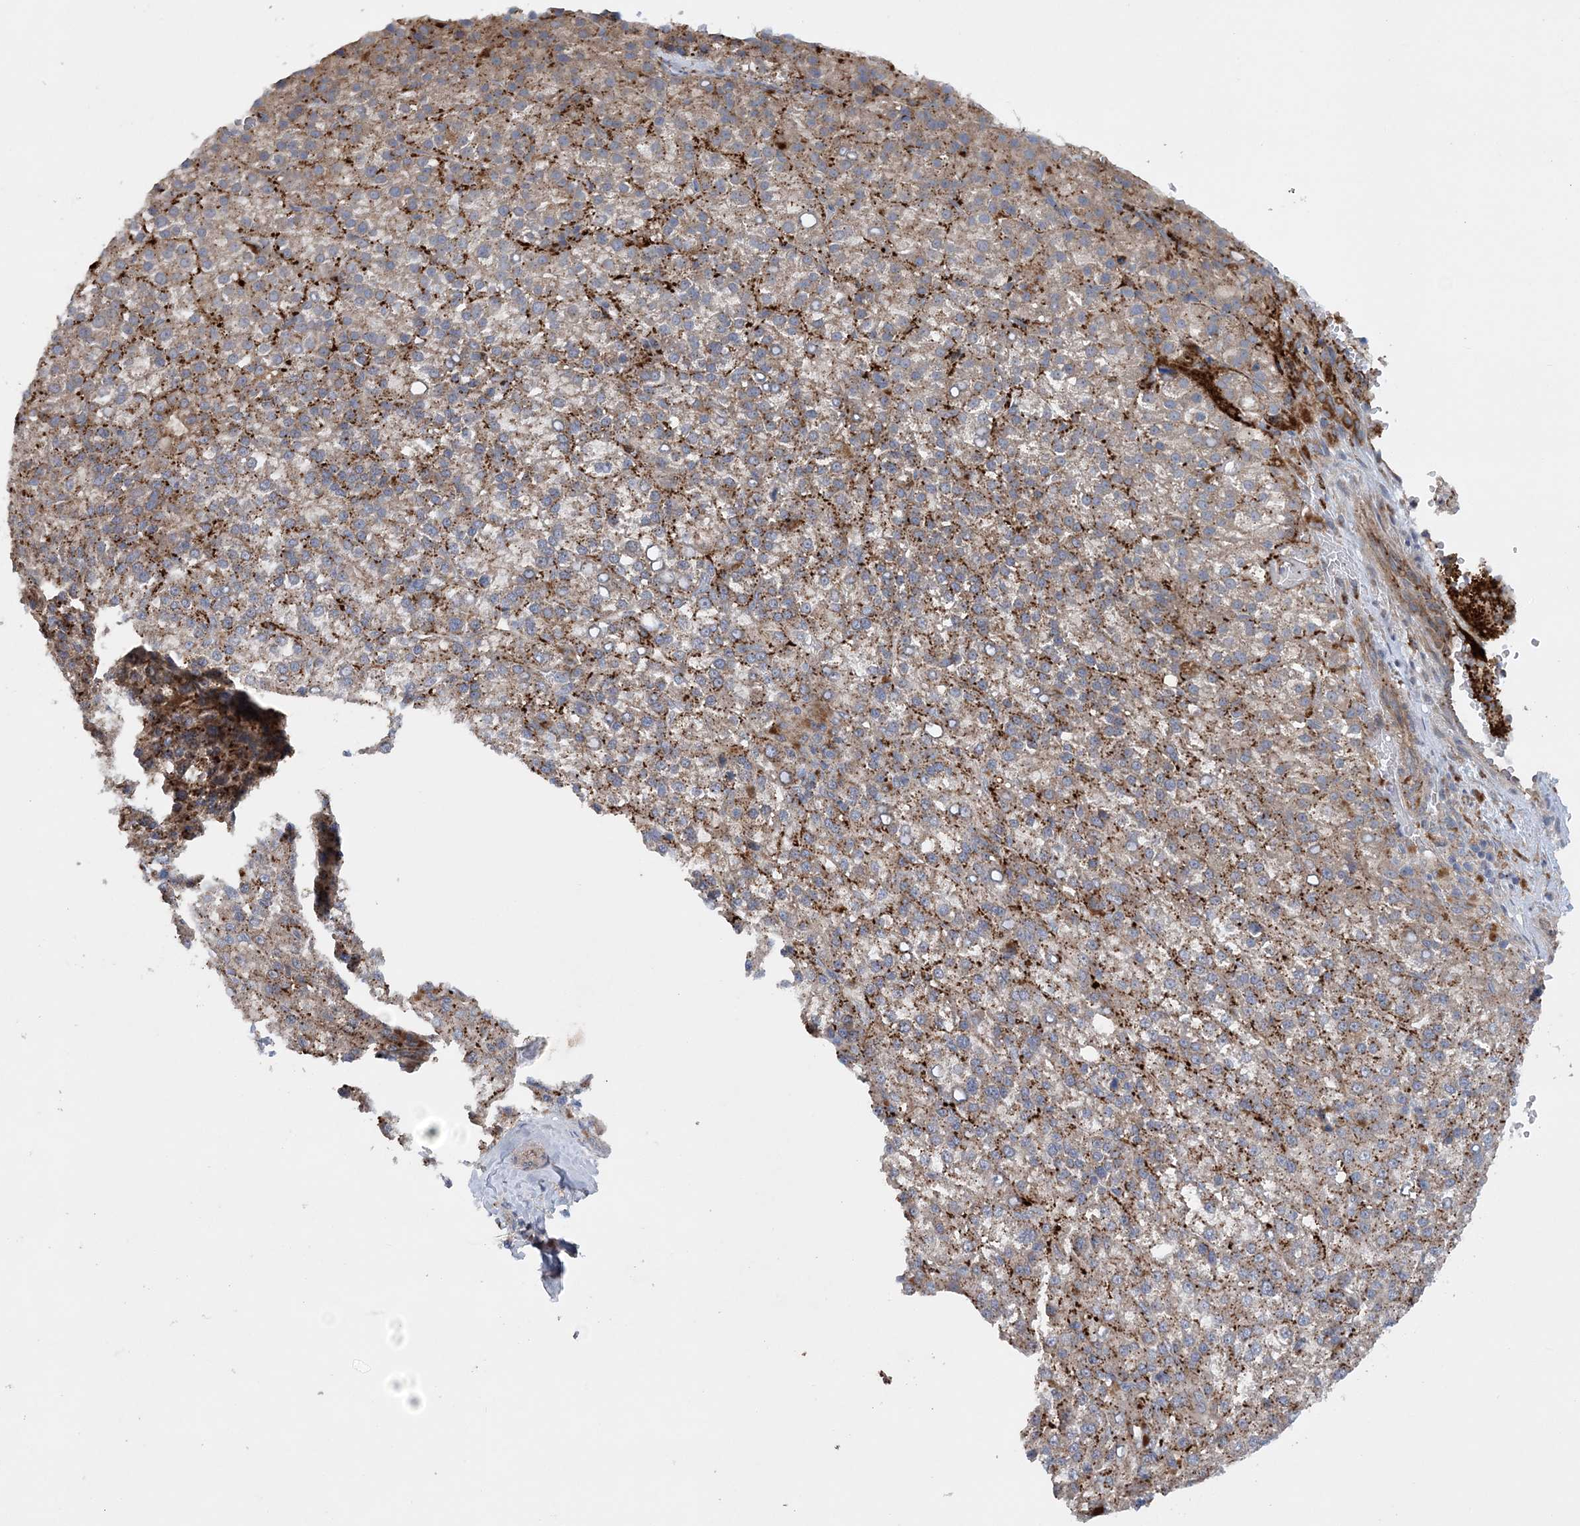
{"staining": {"intensity": "moderate", "quantity": "25%-75%", "location": "cytoplasmic/membranous"}, "tissue": "liver cancer", "cell_type": "Tumor cells", "image_type": "cancer", "snomed": [{"axis": "morphology", "description": "Carcinoma, Hepatocellular, NOS"}, {"axis": "topography", "description": "Liver"}], "caption": "Approximately 25%-75% of tumor cells in liver cancer reveal moderate cytoplasmic/membranous protein staining as visualized by brown immunohistochemical staining.", "gene": "PTTG1IP", "patient": {"sex": "female", "age": 58}}